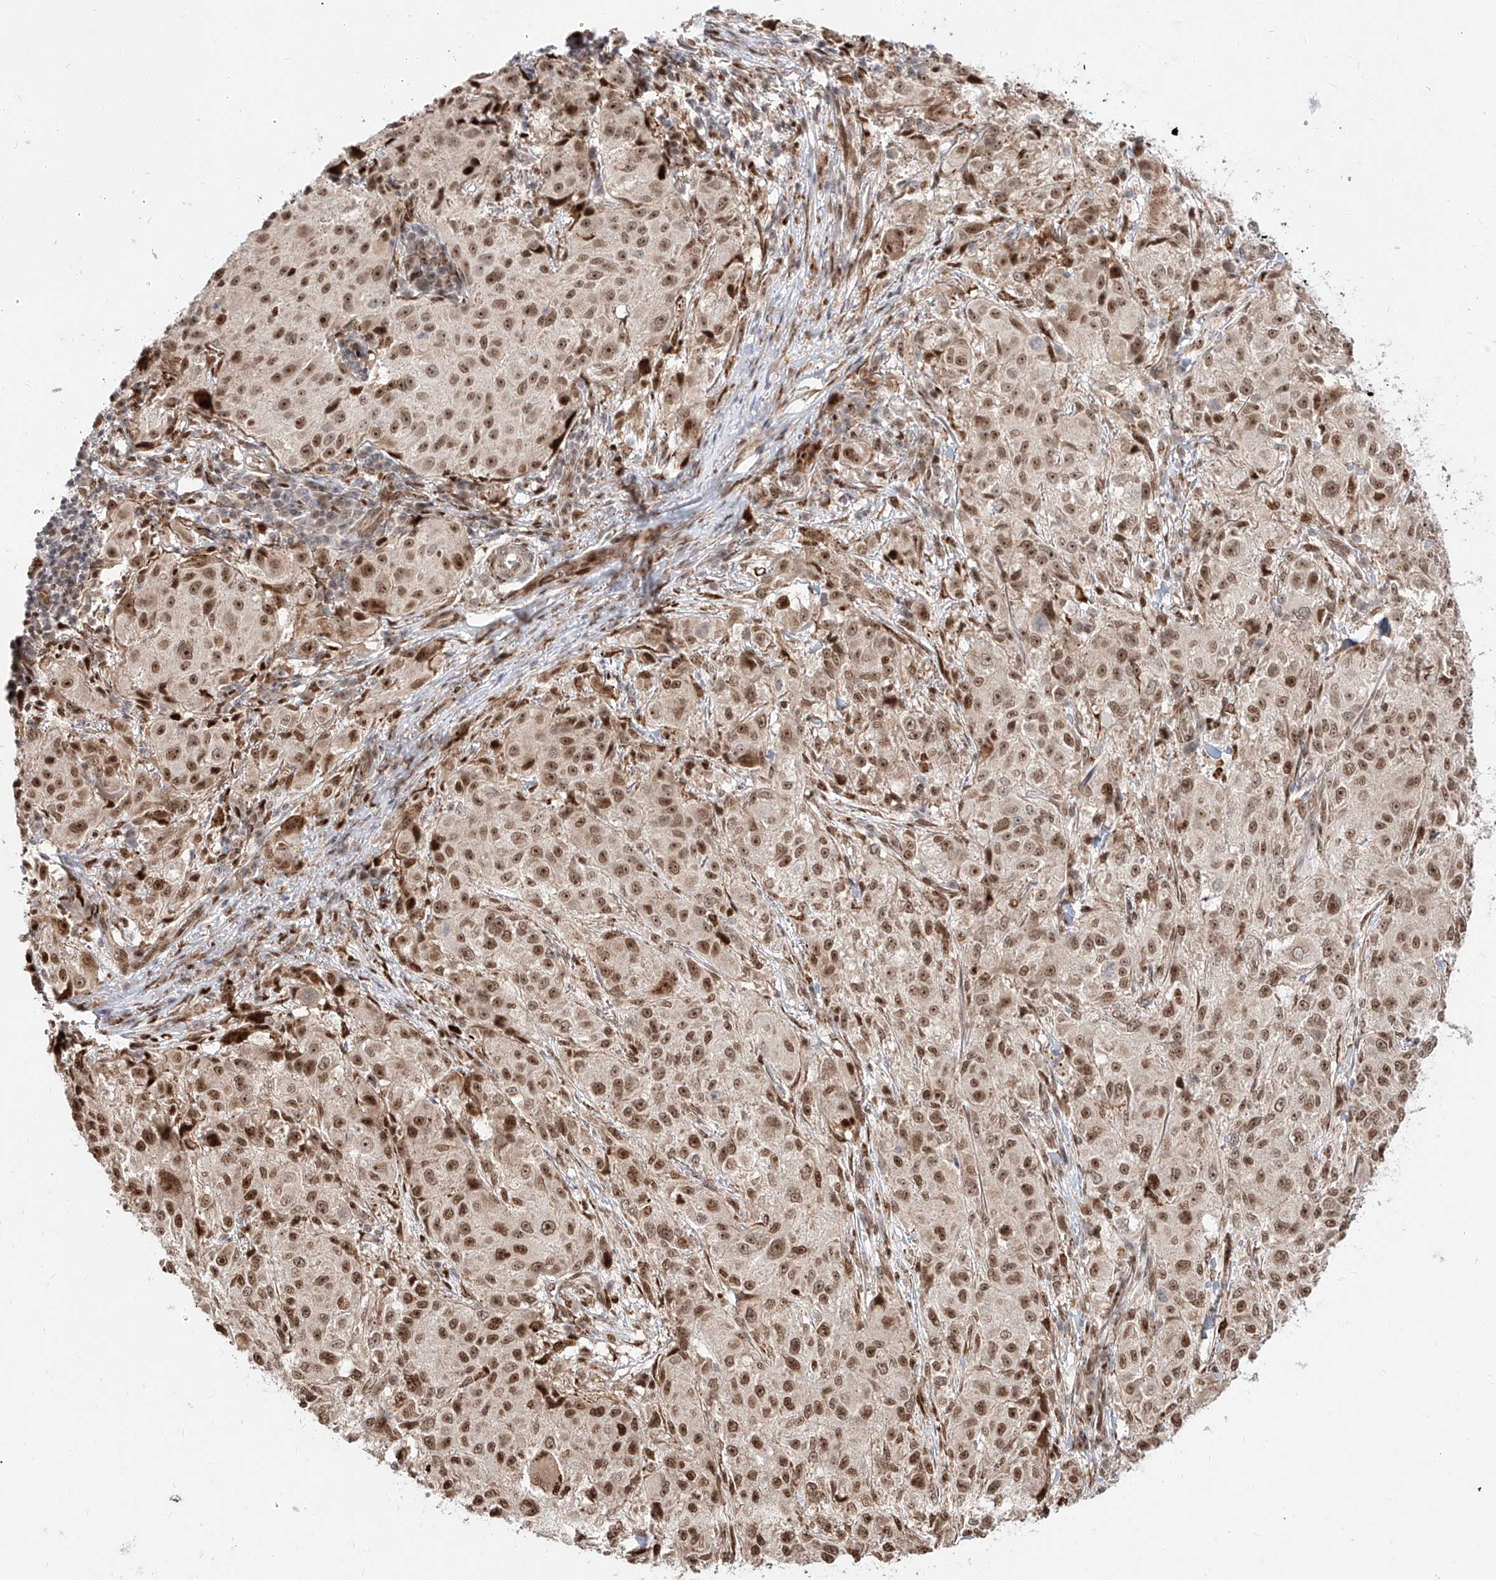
{"staining": {"intensity": "moderate", "quantity": ">75%", "location": "nuclear"}, "tissue": "melanoma", "cell_type": "Tumor cells", "image_type": "cancer", "snomed": [{"axis": "morphology", "description": "Necrosis, NOS"}, {"axis": "morphology", "description": "Malignant melanoma, NOS"}, {"axis": "topography", "description": "Skin"}], "caption": "Immunohistochemistry staining of melanoma, which demonstrates medium levels of moderate nuclear staining in about >75% of tumor cells indicating moderate nuclear protein expression. The staining was performed using DAB (brown) for protein detection and nuclei were counterstained in hematoxylin (blue).", "gene": "ZNF710", "patient": {"sex": "female", "age": 87}}